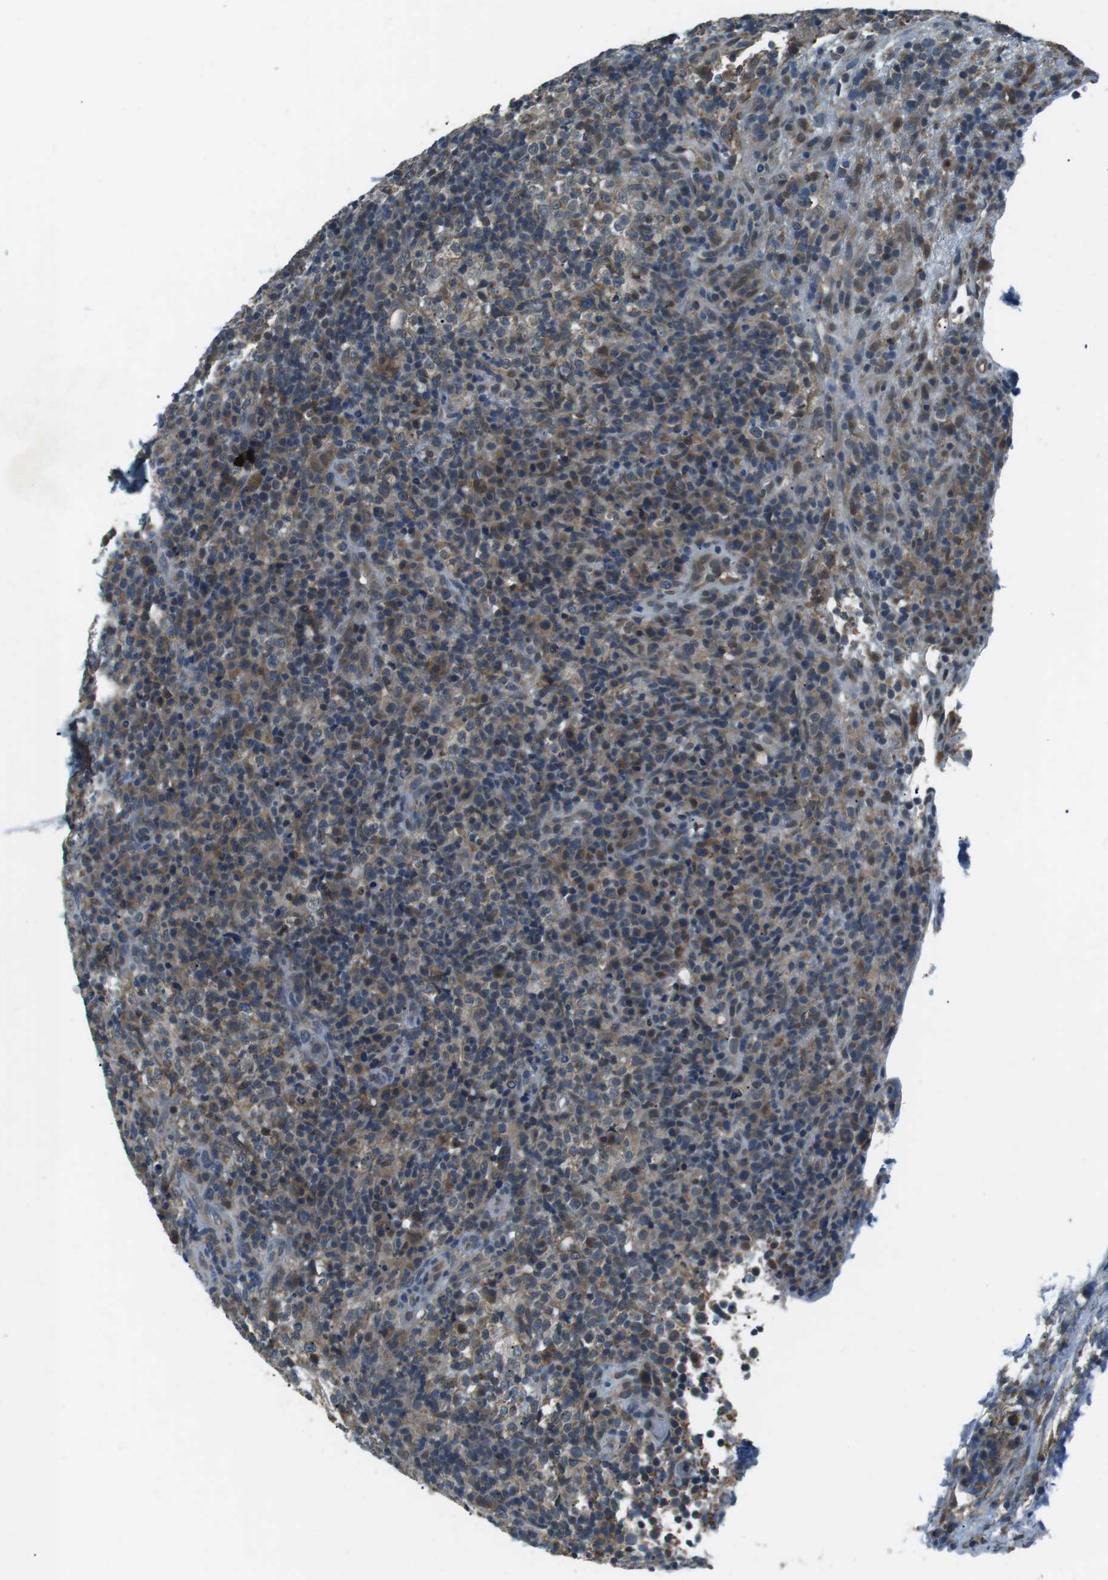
{"staining": {"intensity": "weak", "quantity": "25%-75%", "location": "cytoplasmic/membranous"}, "tissue": "lymphoma", "cell_type": "Tumor cells", "image_type": "cancer", "snomed": [{"axis": "morphology", "description": "Malignant lymphoma, non-Hodgkin's type, High grade"}, {"axis": "topography", "description": "Lymph node"}], "caption": "Lymphoma was stained to show a protein in brown. There is low levels of weak cytoplasmic/membranous expression in approximately 25%-75% of tumor cells.", "gene": "FAM3B", "patient": {"sex": "female", "age": 76}}